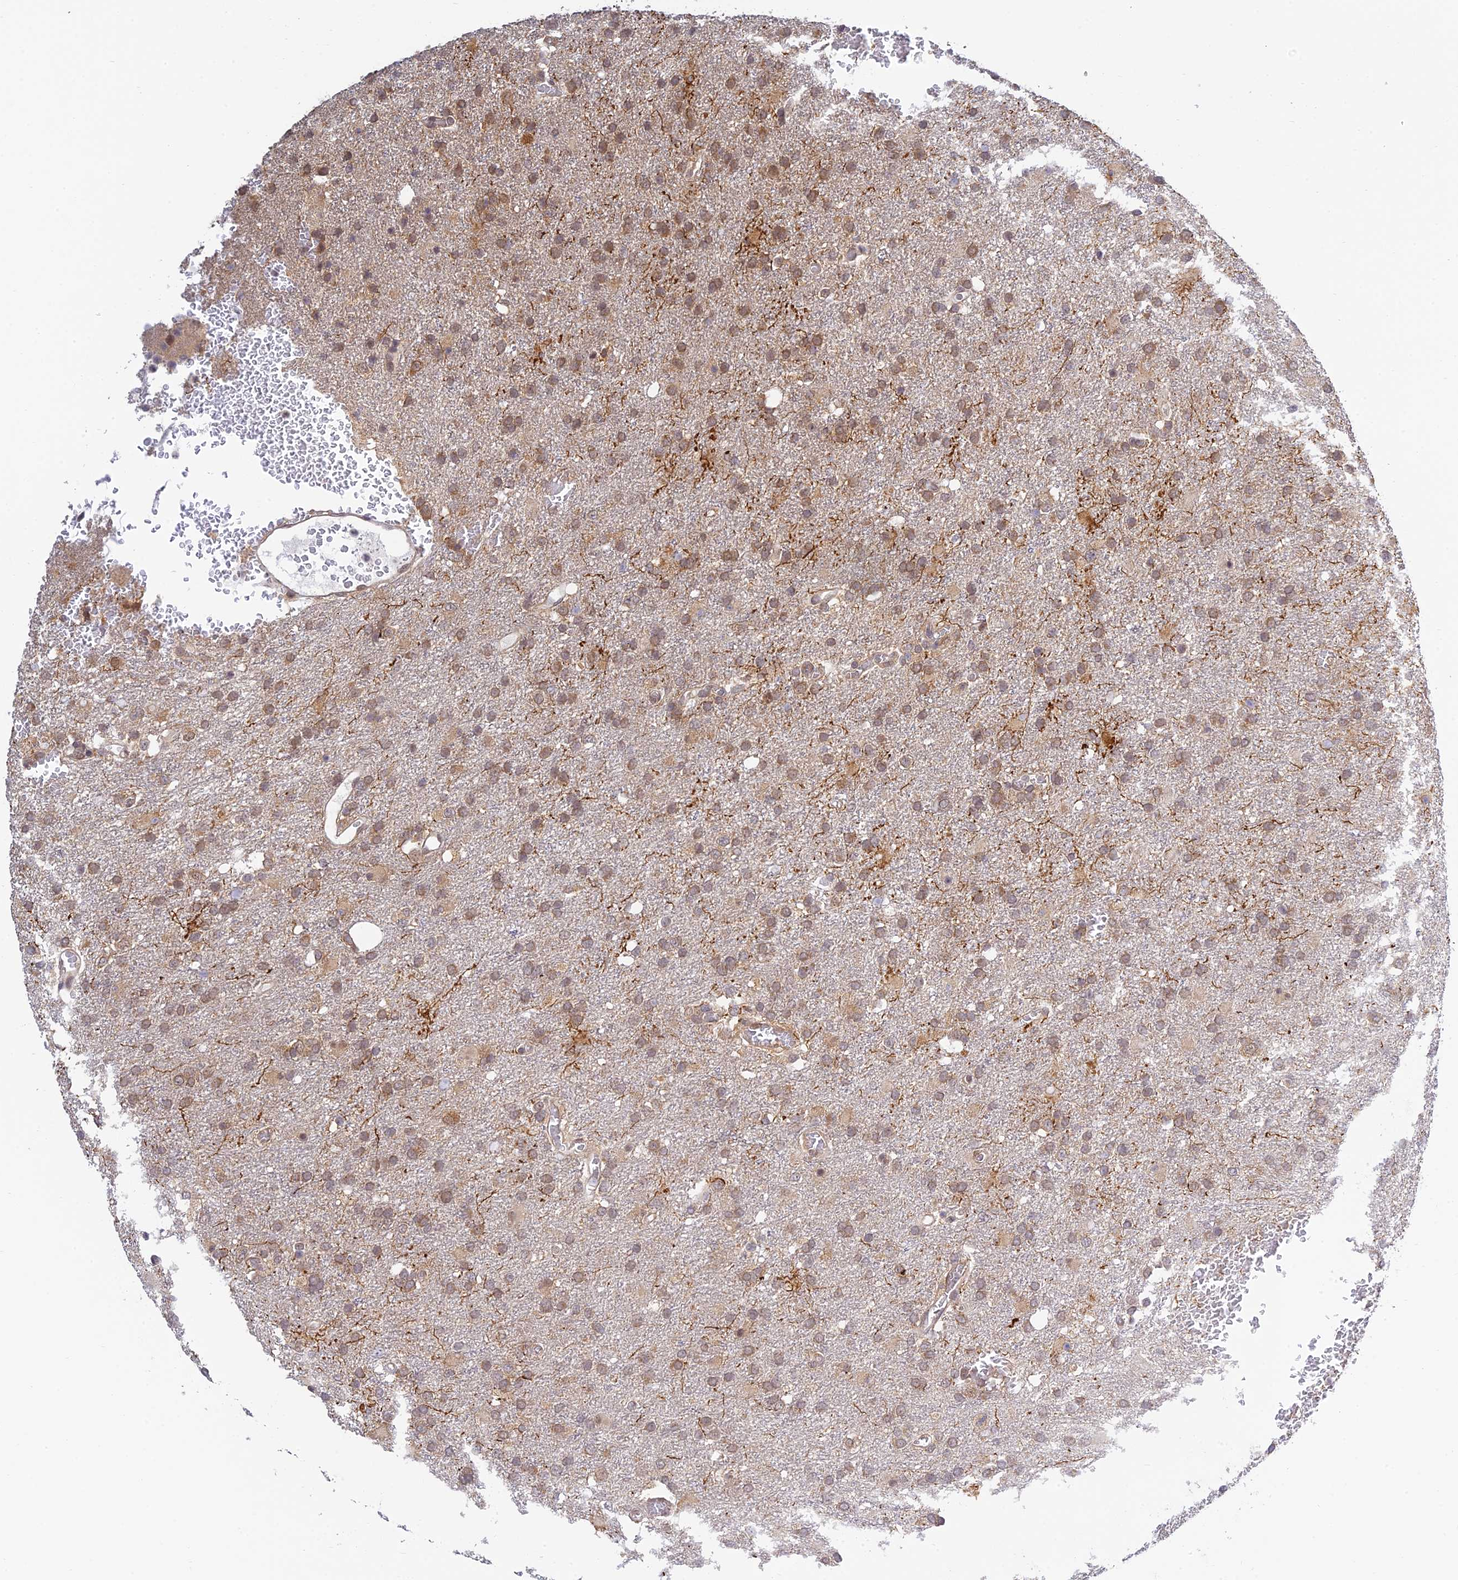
{"staining": {"intensity": "moderate", "quantity": "25%-75%", "location": "cytoplasmic/membranous"}, "tissue": "glioma", "cell_type": "Tumor cells", "image_type": "cancer", "snomed": [{"axis": "morphology", "description": "Glioma, malignant, High grade"}, {"axis": "topography", "description": "Brain"}], "caption": "A histopathology image showing moderate cytoplasmic/membranous positivity in approximately 25%-75% of tumor cells in glioma, as visualized by brown immunohistochemical staining.", "gene": "SKIC8", "patient": {"sex": "female", "age": 74}}